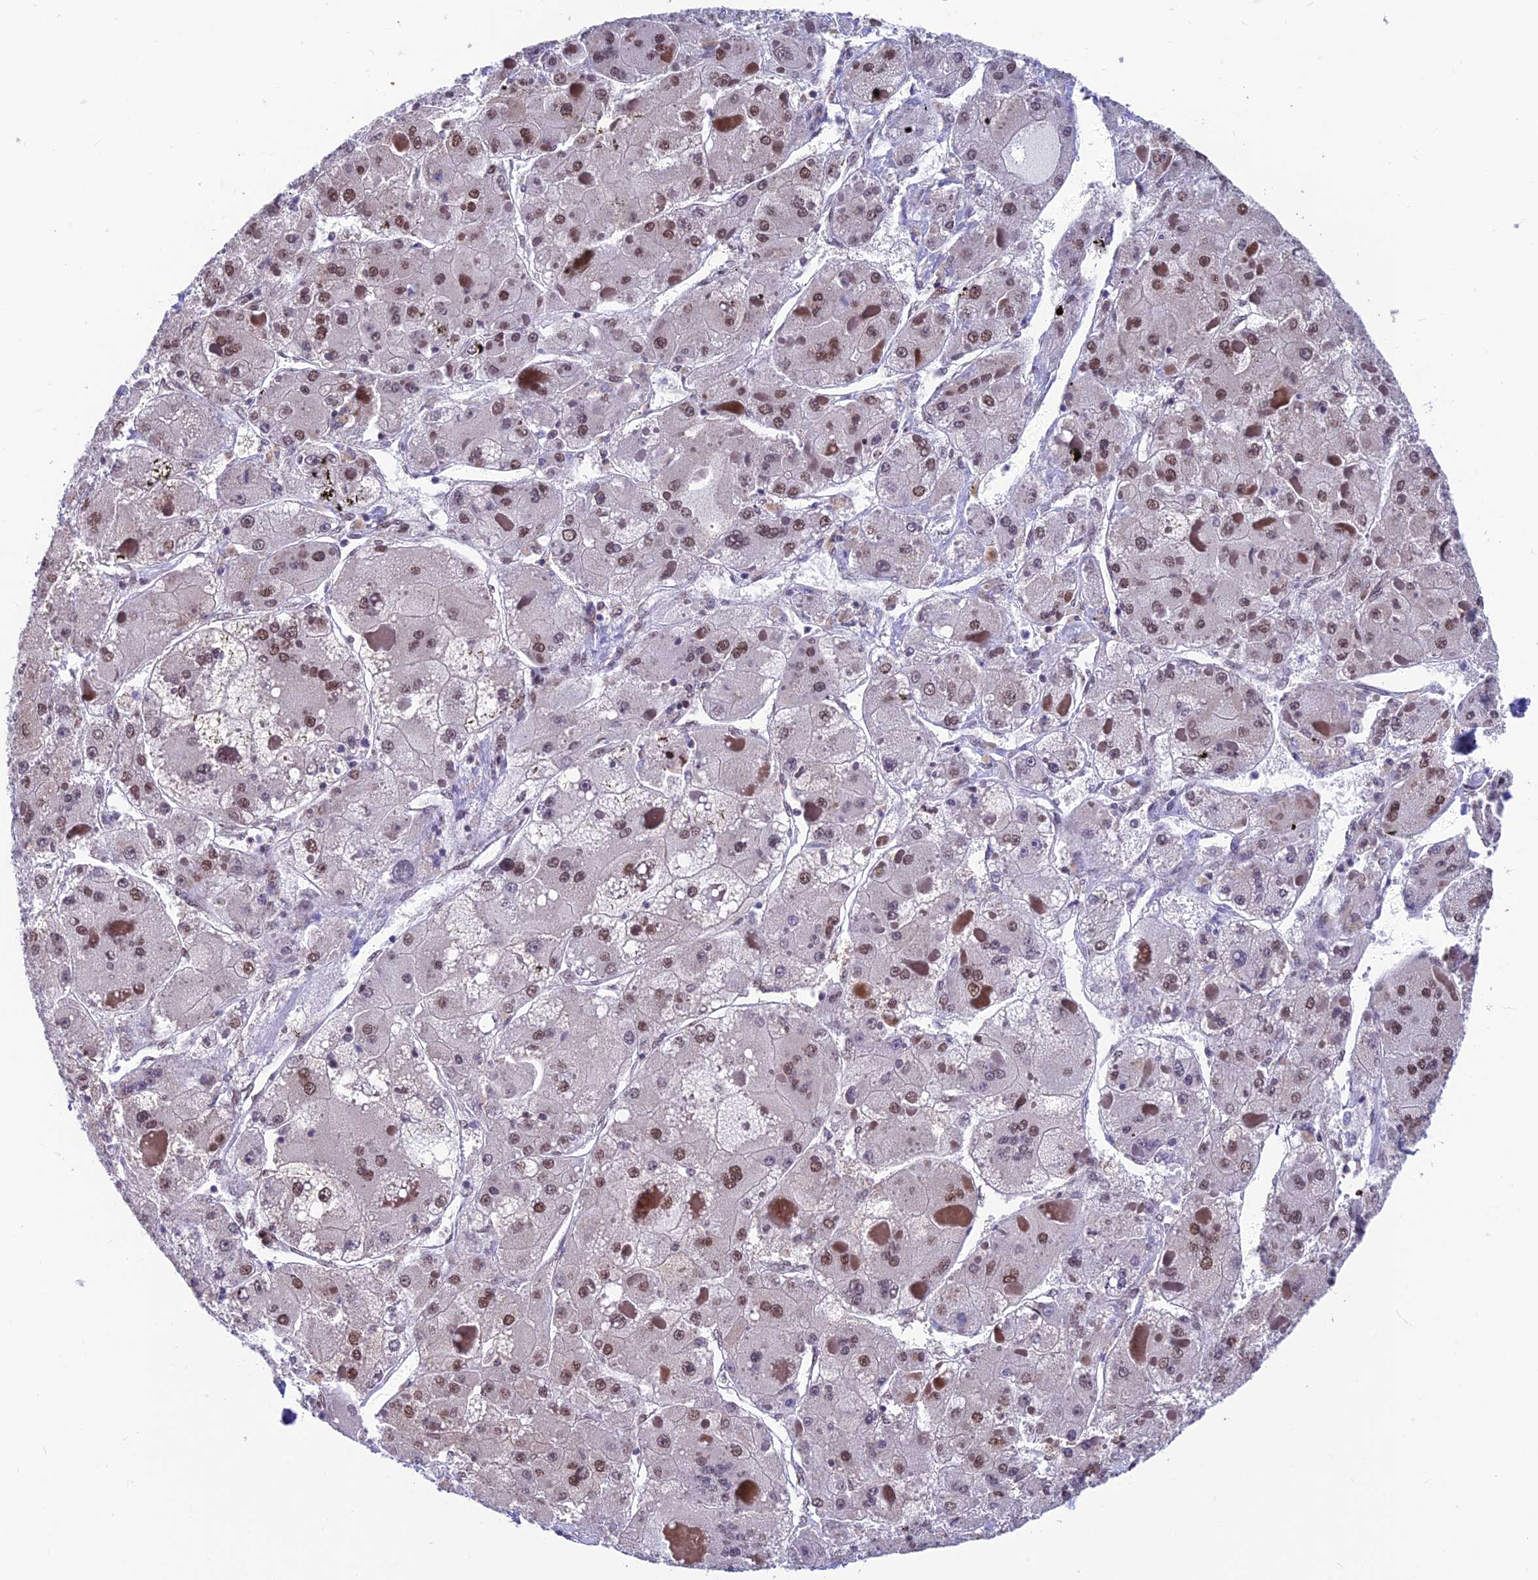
{"staining": {"intensity": "moderate", "quantity": ">75%", "location": "nuclear"}, "tissue": "liver cancer", "cell_type": "Tumor cells", "image_type": "cancer", "snomed": [{"axis": "morphology", "description": "Carcinoma, Hepatocellular, NOS"}, {"axis": "topography", "description": "Liver"}], "caption": "A brown stain shows moderate nuclear expression of a protein in human hepatocellular carcinoma (liver) tumor cells.", "gene": "KIAA1191", "patient": {"sex": "female", "age": 73}}